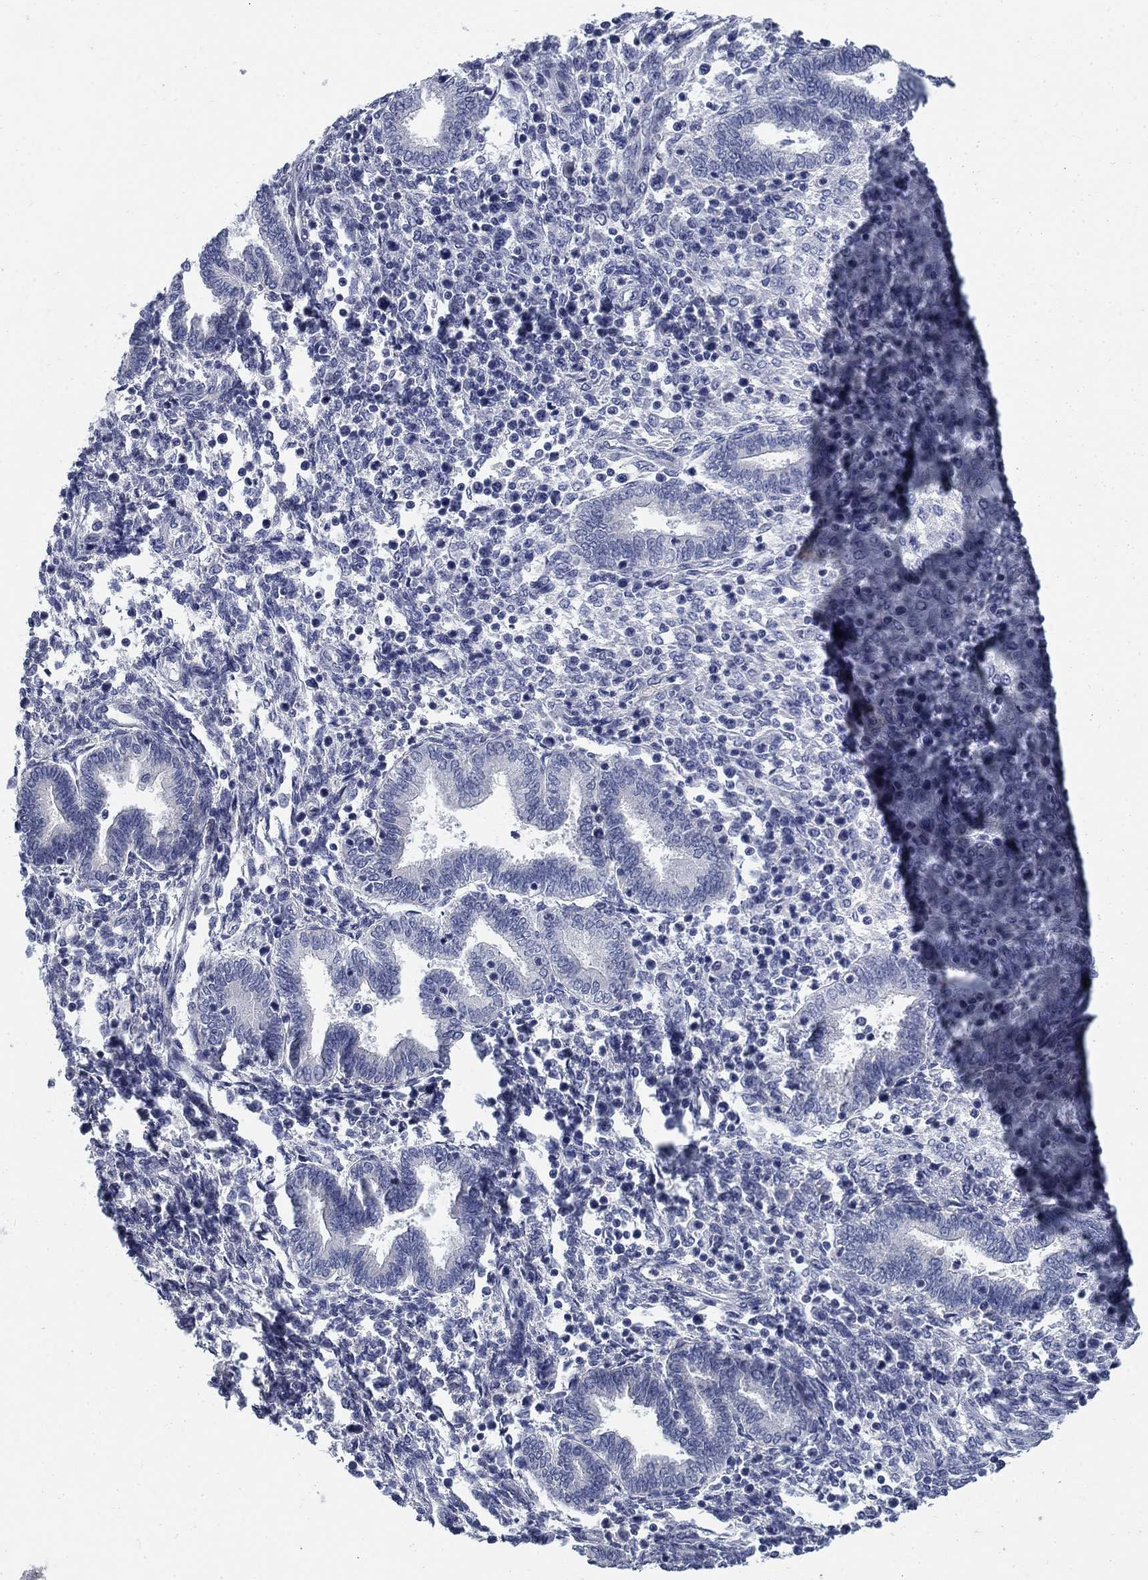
{"staining": {"intensity": "negative", "quantity": "none", "location": "none"}, "tissue": "endometrium", "cell_type": "Cells in endometrial stroma", "image_type": "normal", "snomed": [{"axis": "morphology", "description": "Normal tissue, NOS"}, {"axis": "topography", "description": "Endometrium"}], "caption": "High magnification brightfield microscopy of normal endometrium stained with DAB (3,3'-diaminobenzidine) (brown) and counterstained with hematoxylin (blue): cells in endometrial stroma show no significant positivity.", "gene": "DNER", "patient": {"sex": "female", "age": 42}}